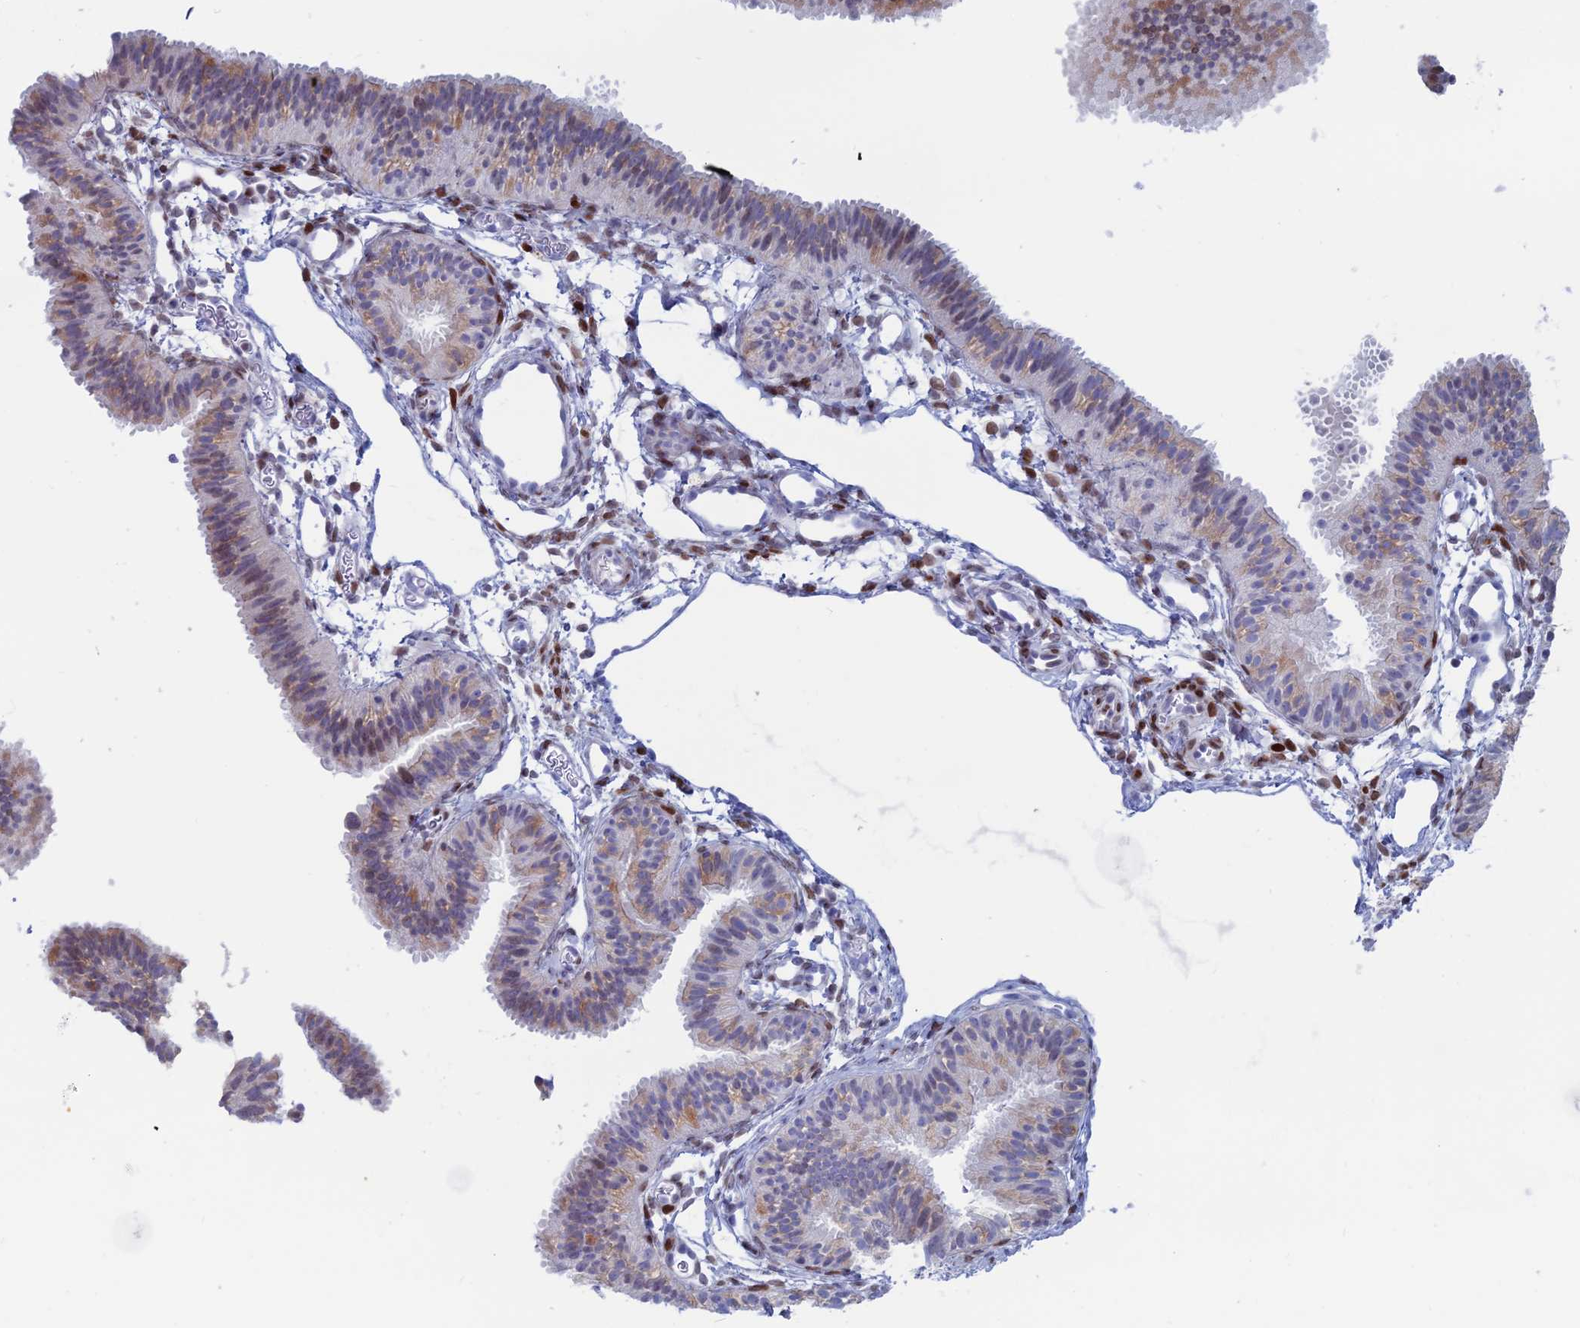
{"staining": {"intensity": "moderate", "quantity": "25%-75%", "location": "cytoplasmic/membranous"}, "tissue": "fallopian tube", "cell_type": "Glandular cells", "image_type": "normal", "snomed": [{"axis": "morphology", "description": "Normal tissue, NOS"}, {"axis": "topography", "description": "Fallopian tube"}], "caption": "Fallopian tube was stained to show a protein in brown. There is medium levels of moderate cytoplasmic/membranous expression in about 25%-75% of glandular cells. Using DAB (3,3'-diaminobenzidine) (brown) and hematoxylin (blue) stains, captured at high magnification using brightfield microscopy.", "gene": "CERS6", "patient": {"sex": "female", "age": 35}}